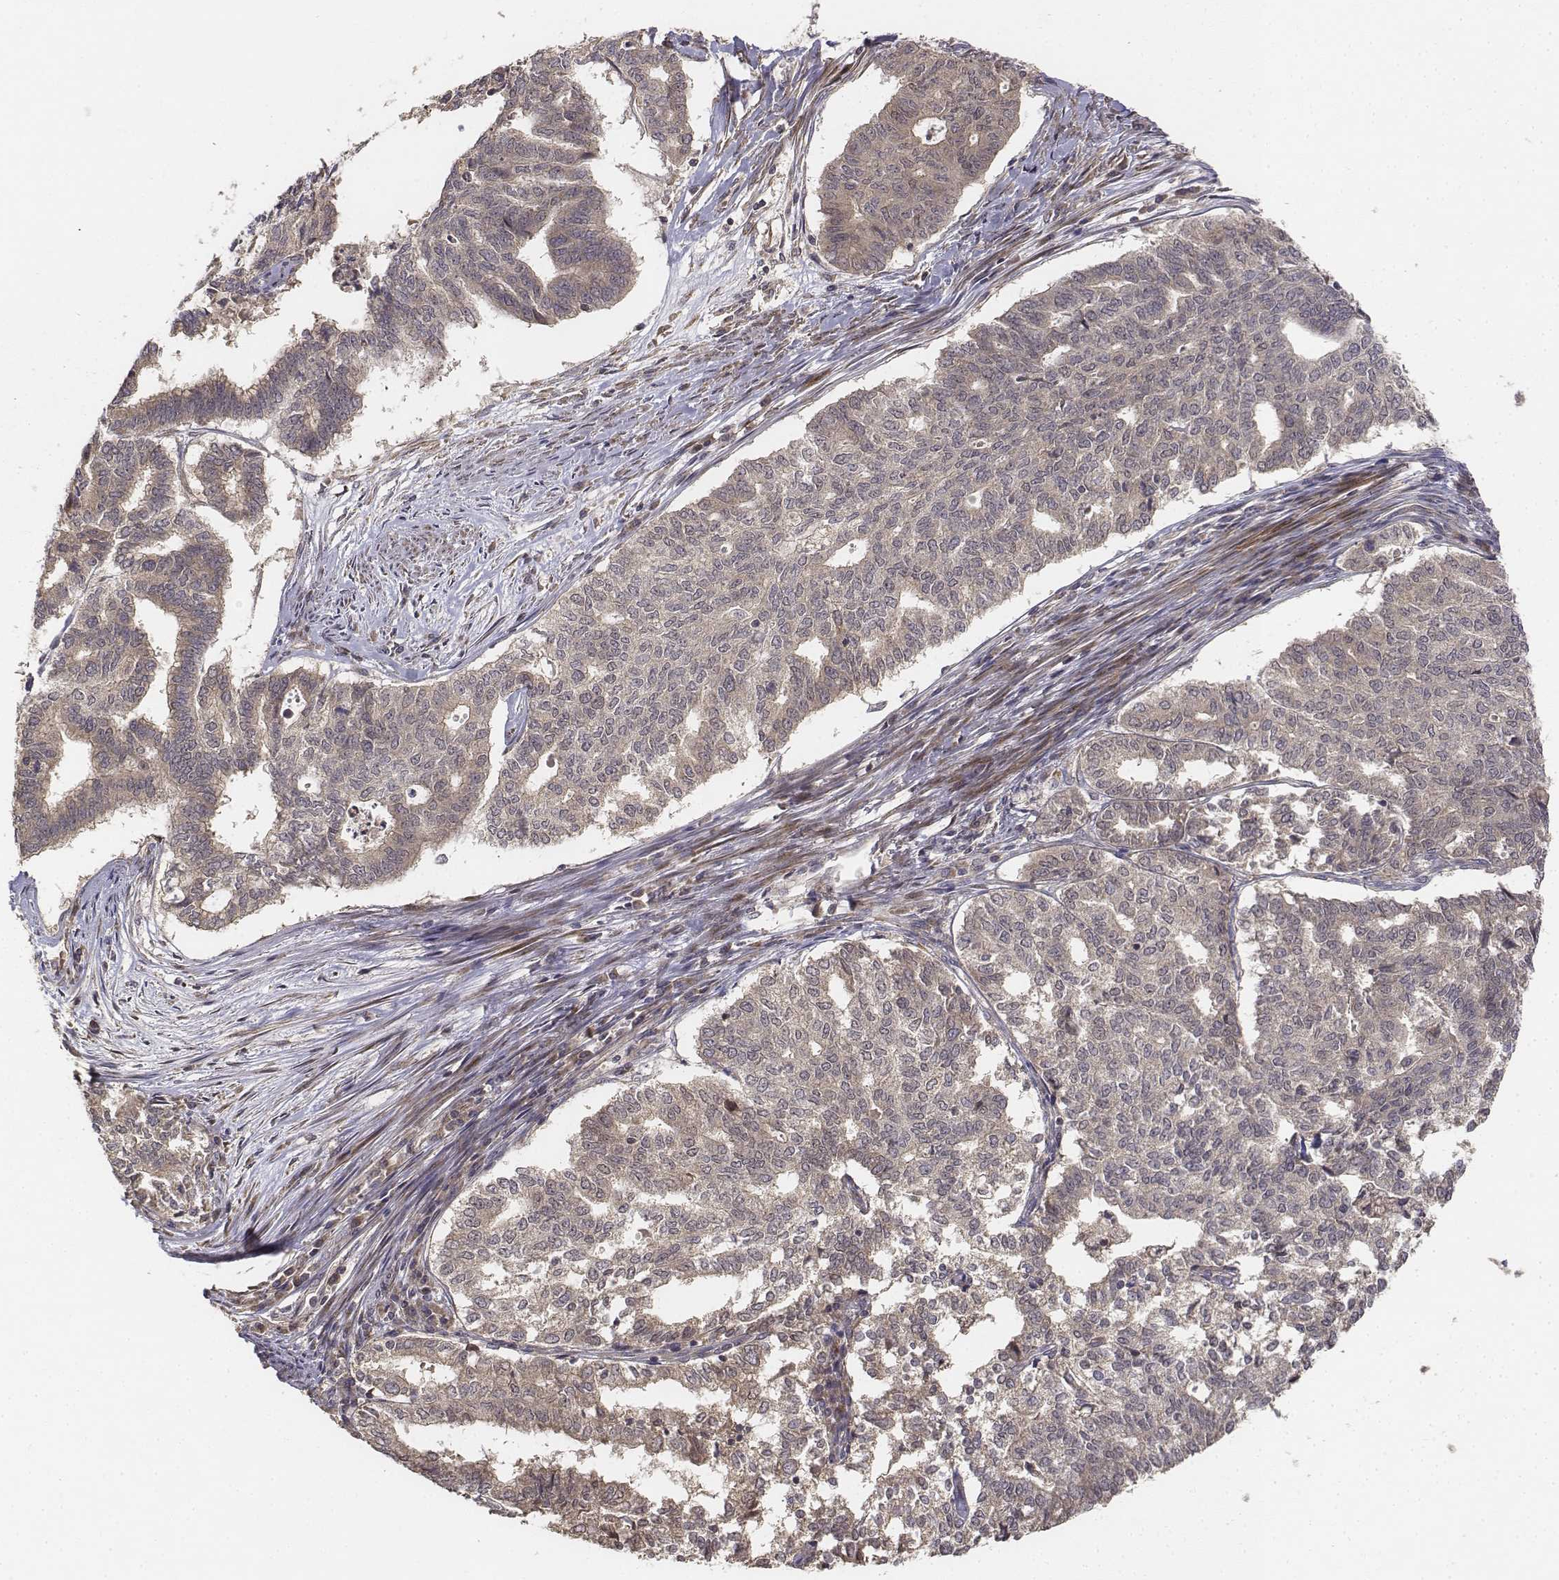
{"staining": {"intensity": "weak", "quantity": "<25%", "location": "cytoplasmic/membranous"}, "tissue": "endometrial cancer", "cell_type": "Tumor cells", "image_type": "cancer", "snomed": [{"axis": "morphology", "description": "Adenocarcinoma, NOS"}, {"axis": "topography", "description": "Endometrium"}], "caption": "Endometrial adenocarcinoma was stained to show a protein in brown. There is no significant positivity in tumor cells.", "gene": "FBXO21", "patient": {"sex": "female", "age": 79}}